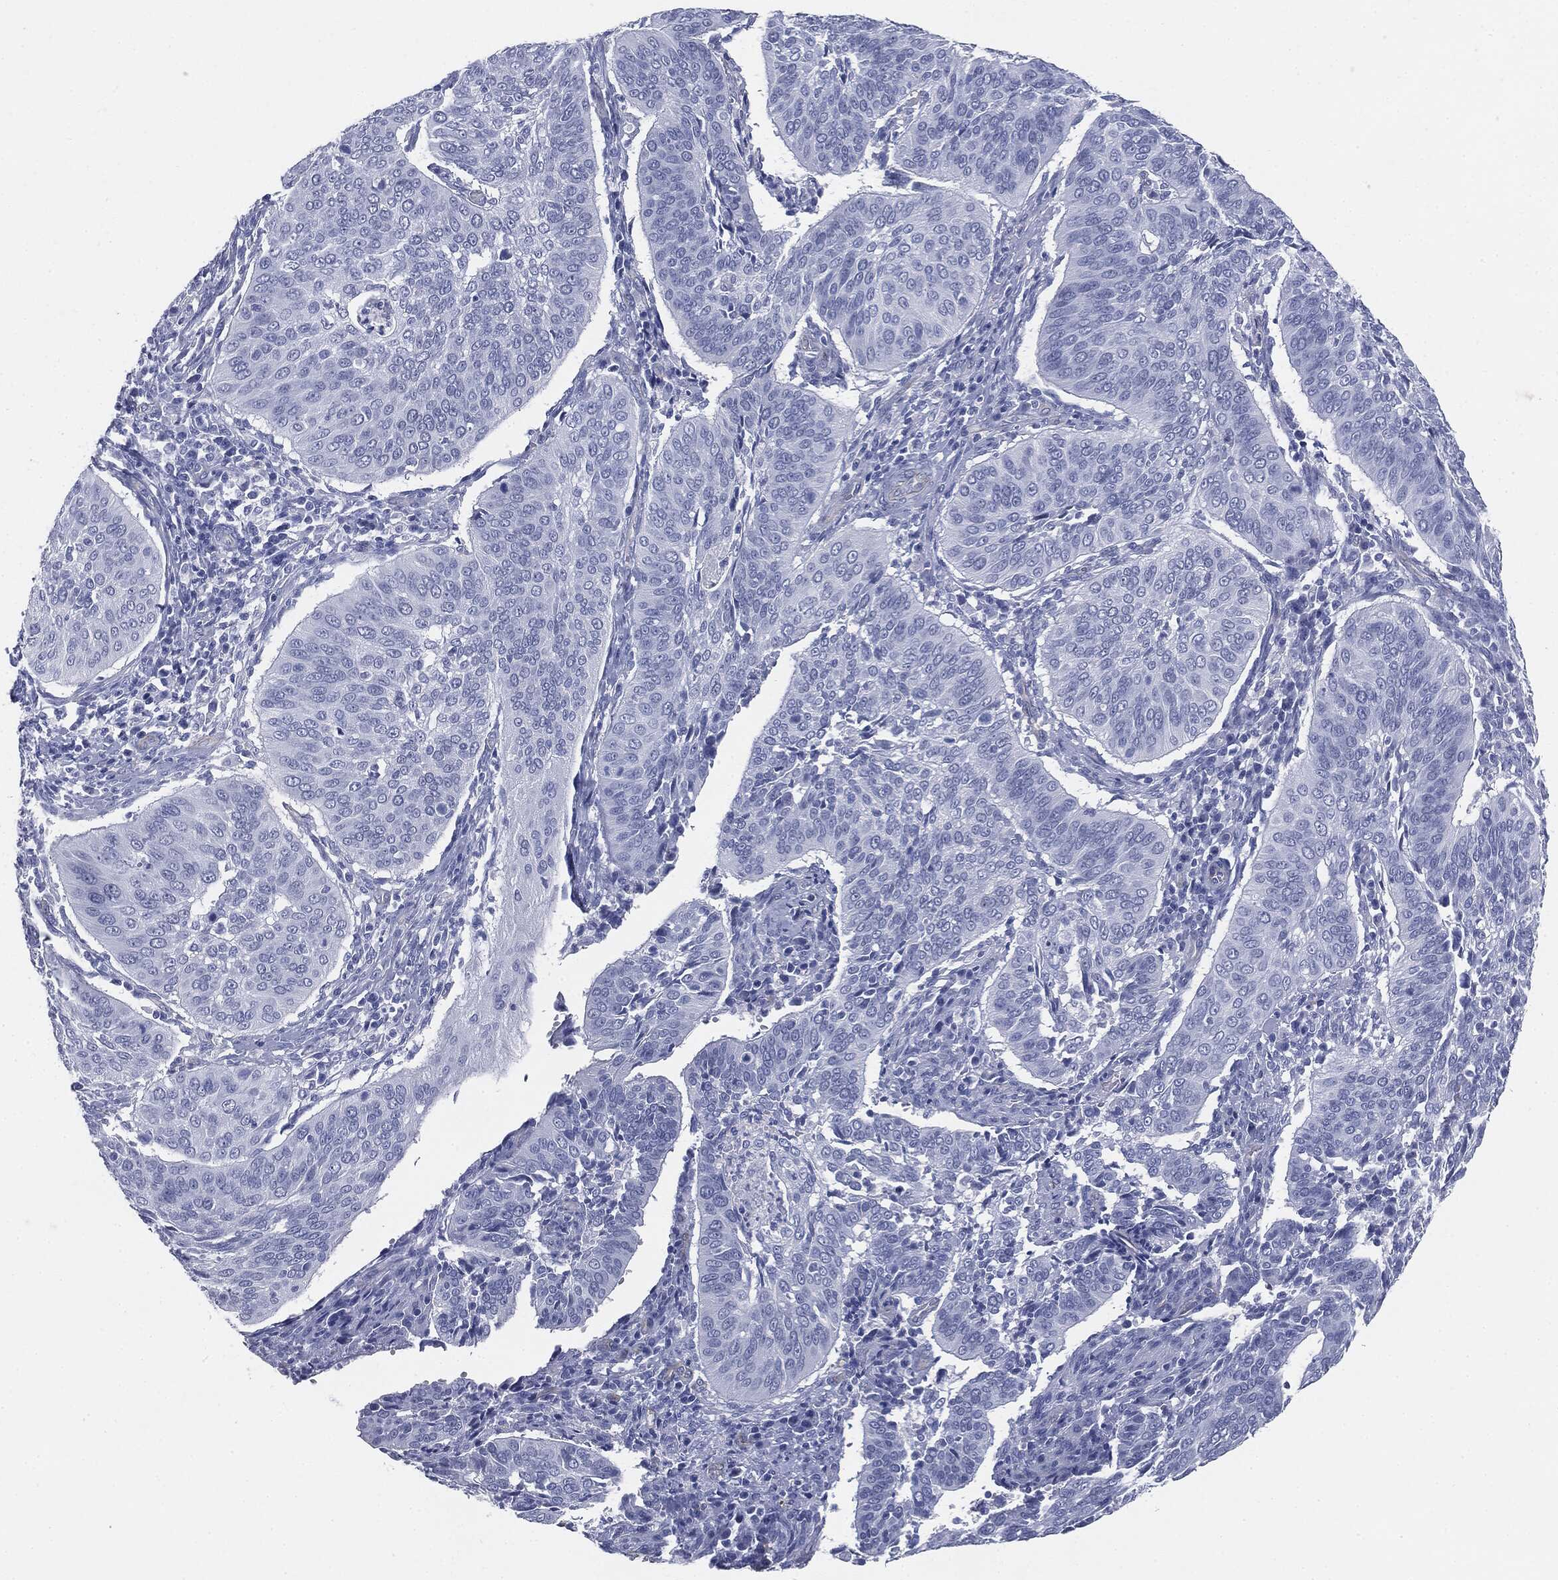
{"staining": {"intensity": "negative", "quantity": "none", "location": "none"}, "tissue": "cervical cancer", "cell_type": "Tumor cells", "image_type": "cancer", "snomed": [{"axis": "morphology", "description": "Normal tissue, NOS"}, {"axis": "morphology", "description": "Squamous cell carcinoma, NOS"}, {"axis": "topography", "description": "Cervix"}], "caption": "Tumor cells are negative for brown protein staining in cervical cancer (squamous cell carcinoma).", "gene": "MUC5AC", "patient": {"sex": "female", "age": 39}}